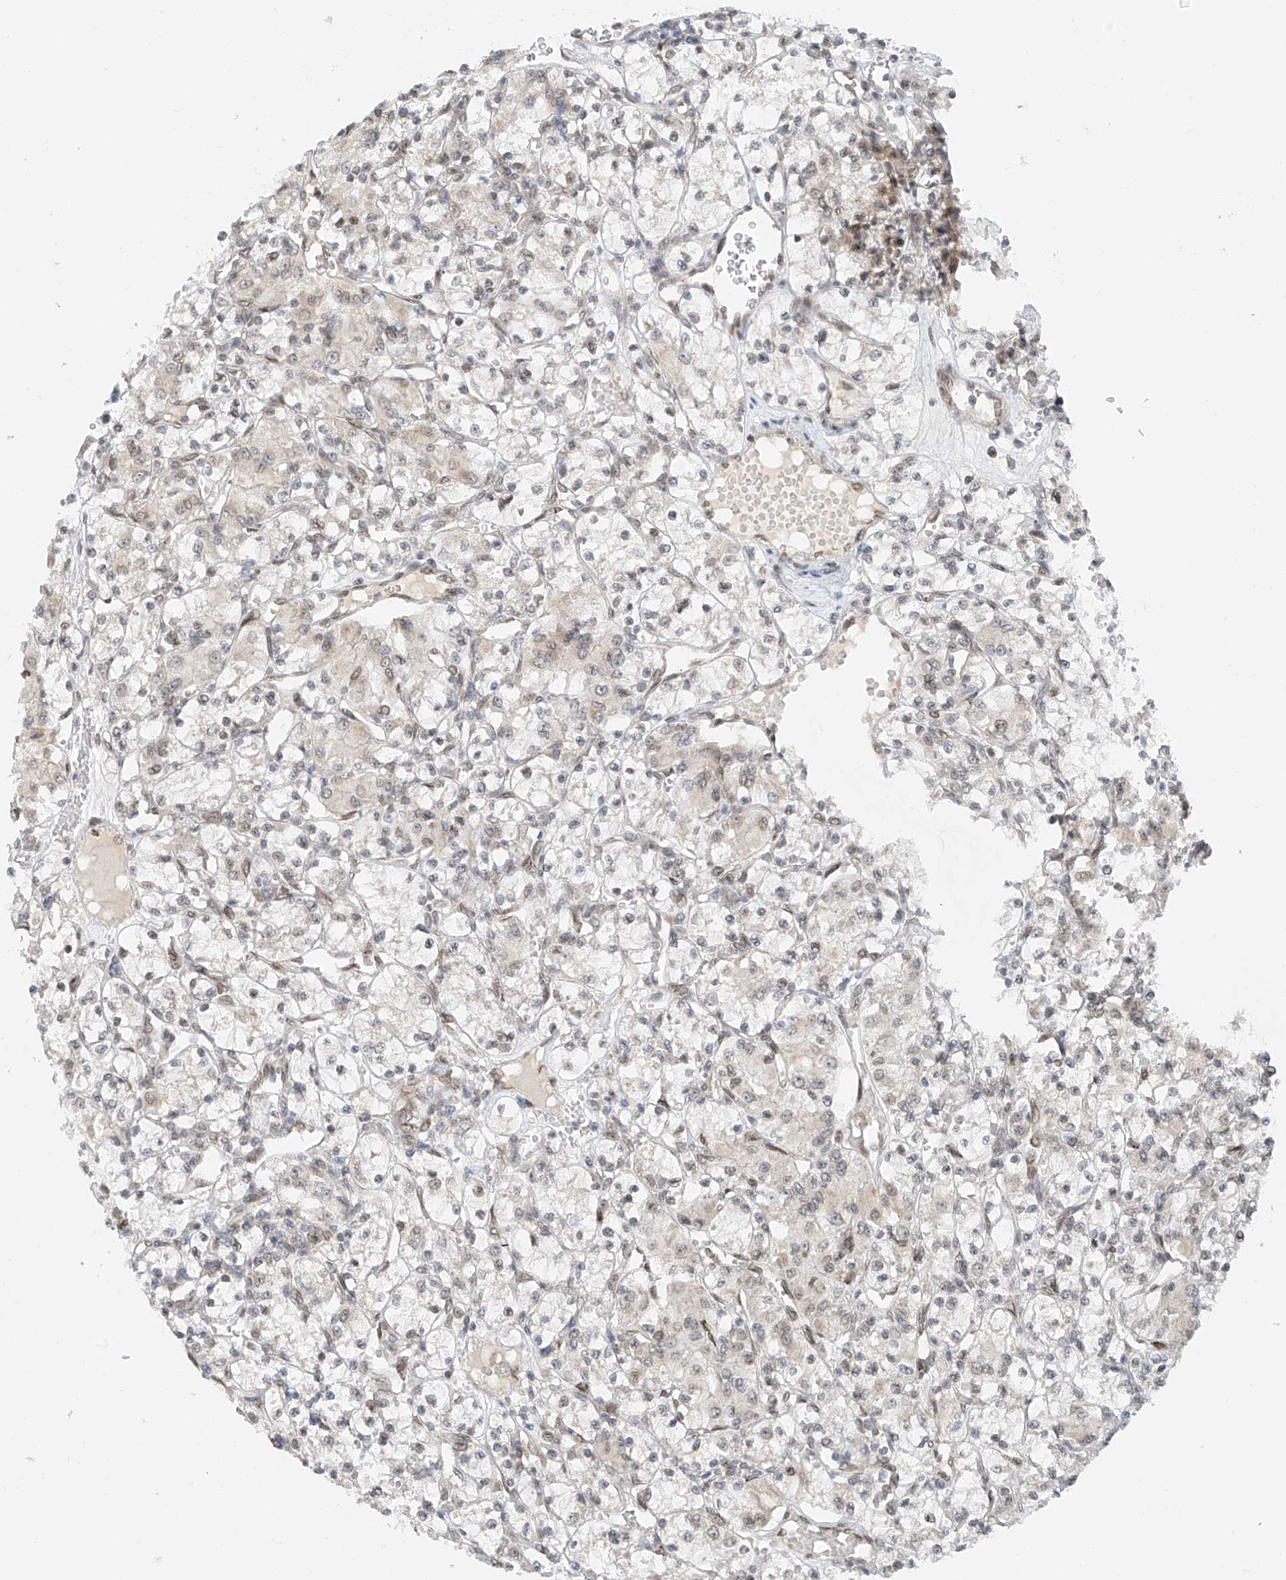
{"staining": {"intensity": "negative", "quantity": "none", "location": "none"}, "tissue": "renal cancer", "cell_type": "Tumor cells", "image_type": "cancer", "snomed": [{"axis": "morphology", "description": "Adenocarcinoma, NOS"}, {"axis": "topography", "description": "Kidney"}], "caption": "Tumor cells show no significant staining in renal cancer.", "gene": "STARD9", "patient": {"sex": "female", "age": 59}}